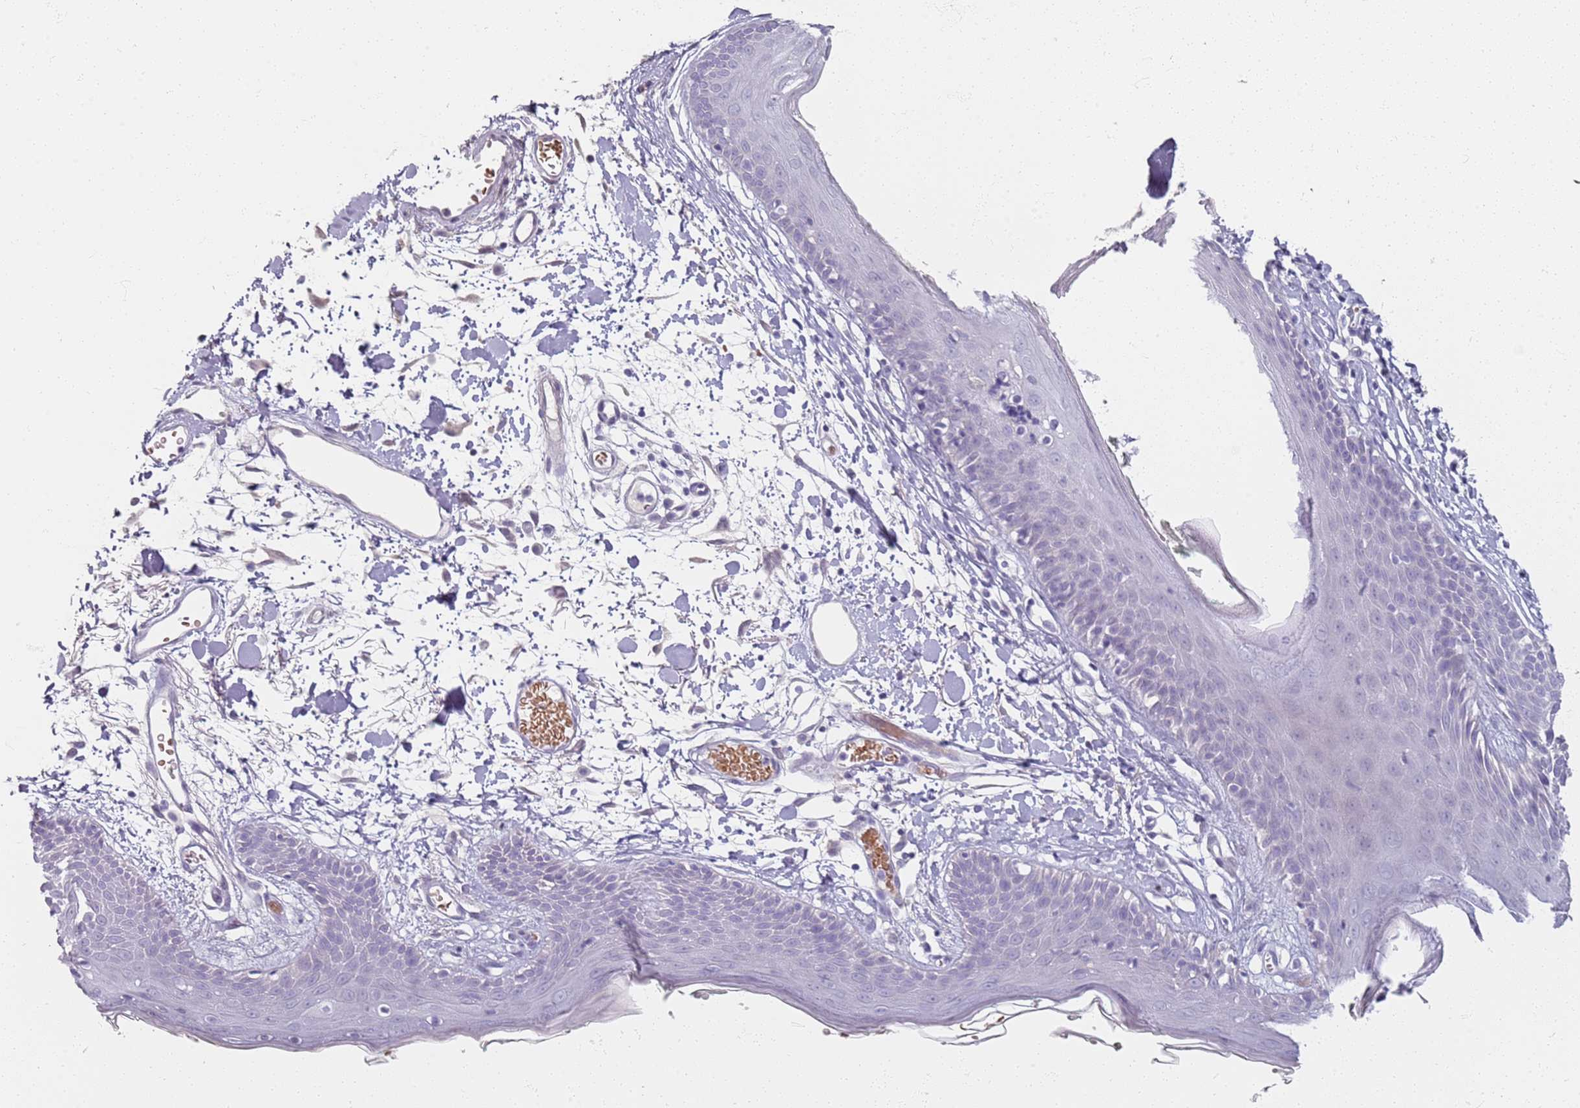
{"staining": {"intensity": "negative", "quantity": "none", "location": "none"}, "tissue": "skin", "cell_type": "Fibroblasts", "image_type": "normal", "snomed": [{"axis": "morphology", "description": "Normal tissue, NOS"}, {"axis": "topography", "description": "Skin"}], "caption": "A histopathology image of human skin is negative for staining in fibroblasts. Brightfield microscopy of IHC stained with DAB (3,3'-diaminobenzidine) (brown) and hematoxylin (blue), captured at high magnification.", "gene": "CD40LG", "patient": {"sex": "male", "age": 79}}